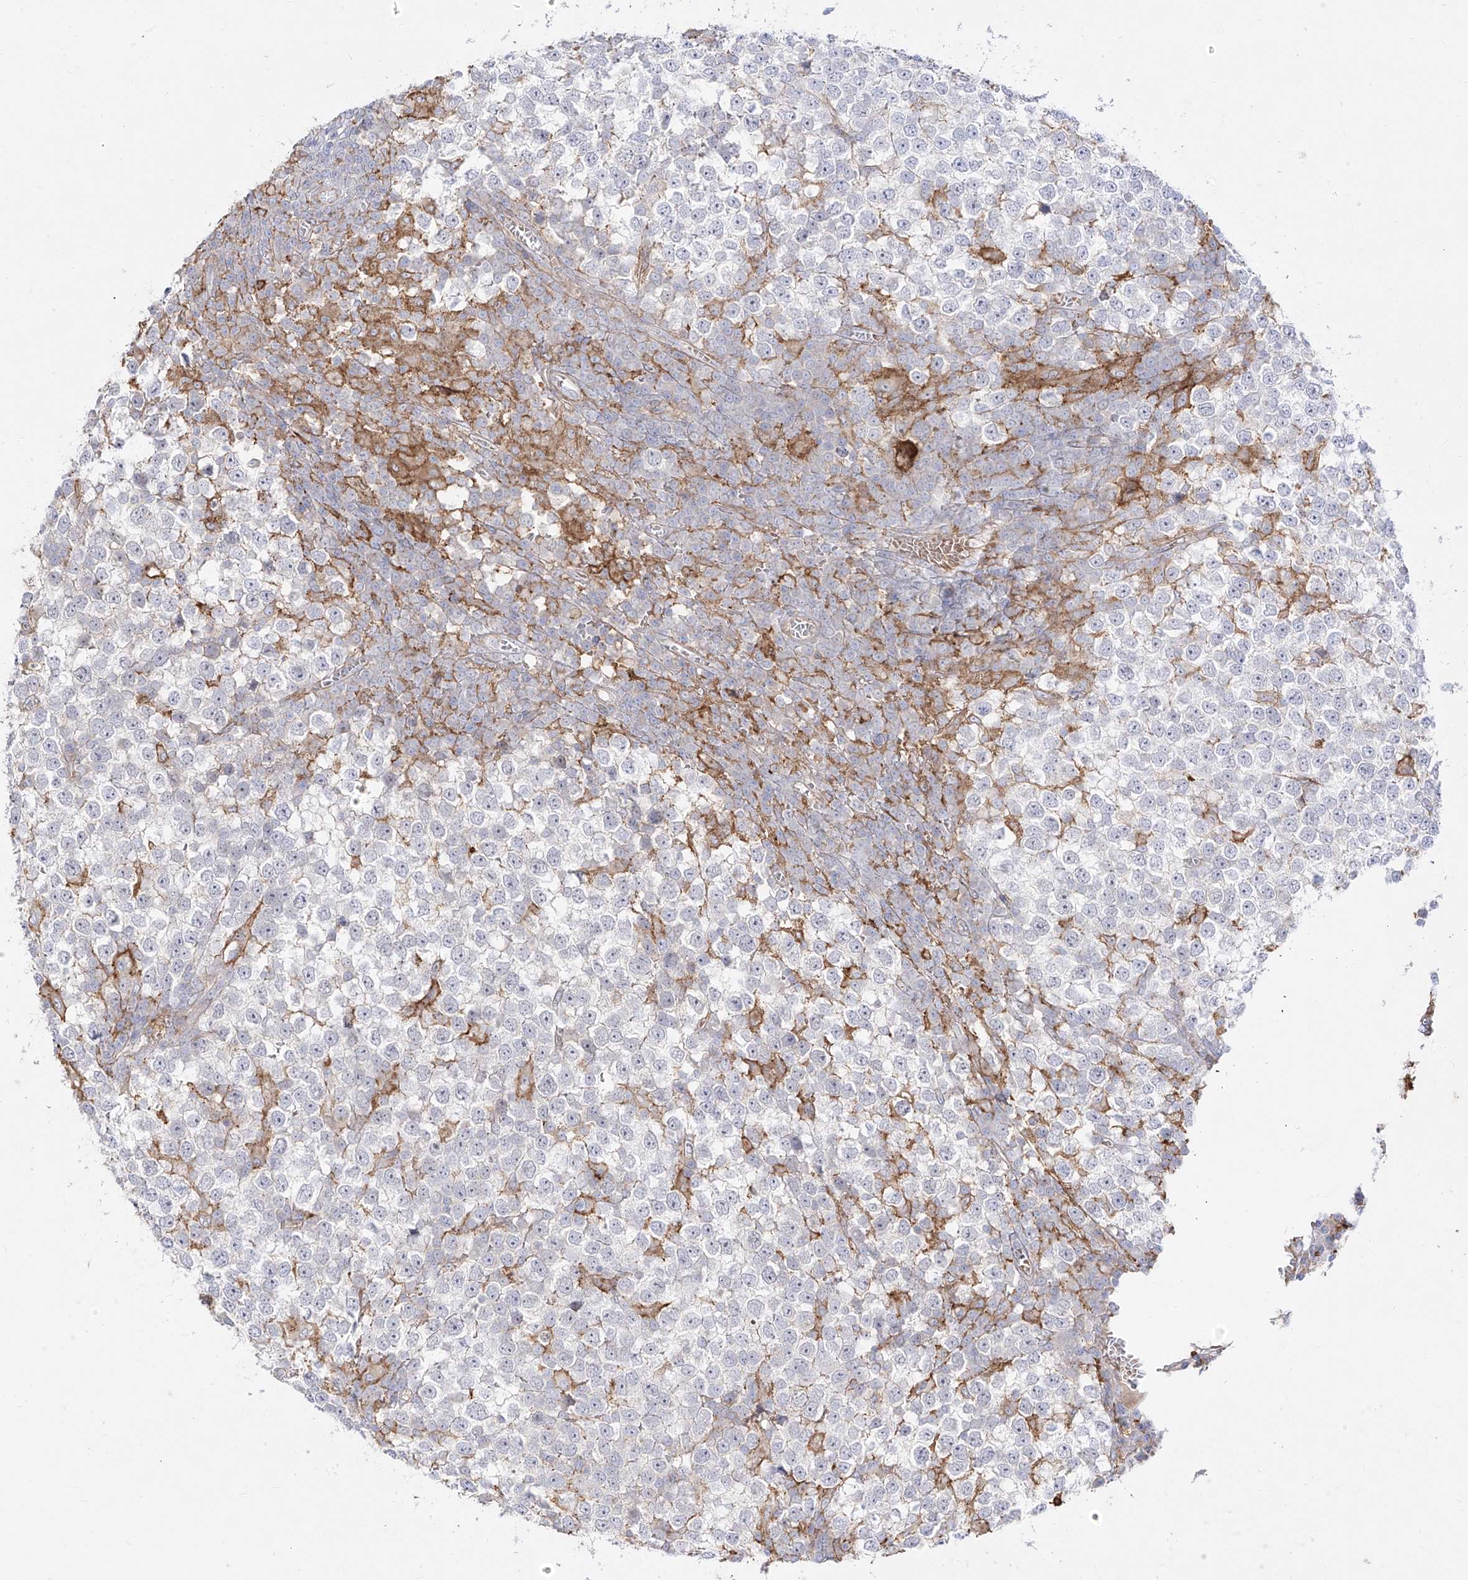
{"staining": {"intensity": "moderate", "quantity": "<25%", "location": "cytoplasmic/membranous"}, "tissue": "testis cancer", "cell_type": "Tumor cells", "image_type": "cancer", "snomed": [{"axis": "morphology", "description": "Seminoma, NOS"}, {"axis": "topography", "description": "Testis"}], "caption": "Immunohistochemistry staining of testis cancer, which displays low levels of moderate cytoplasmic/membranous staining in approximately <25% of tumor cells indicating moderate cytoplasmic/membranous protein staining. The staining was performed using DAB (brown) for protein detection and nuclei were counterstained in hematoxylin (blue).", "gene": "ZGRF1", "patient": {"sex": "male", "age": 65}}